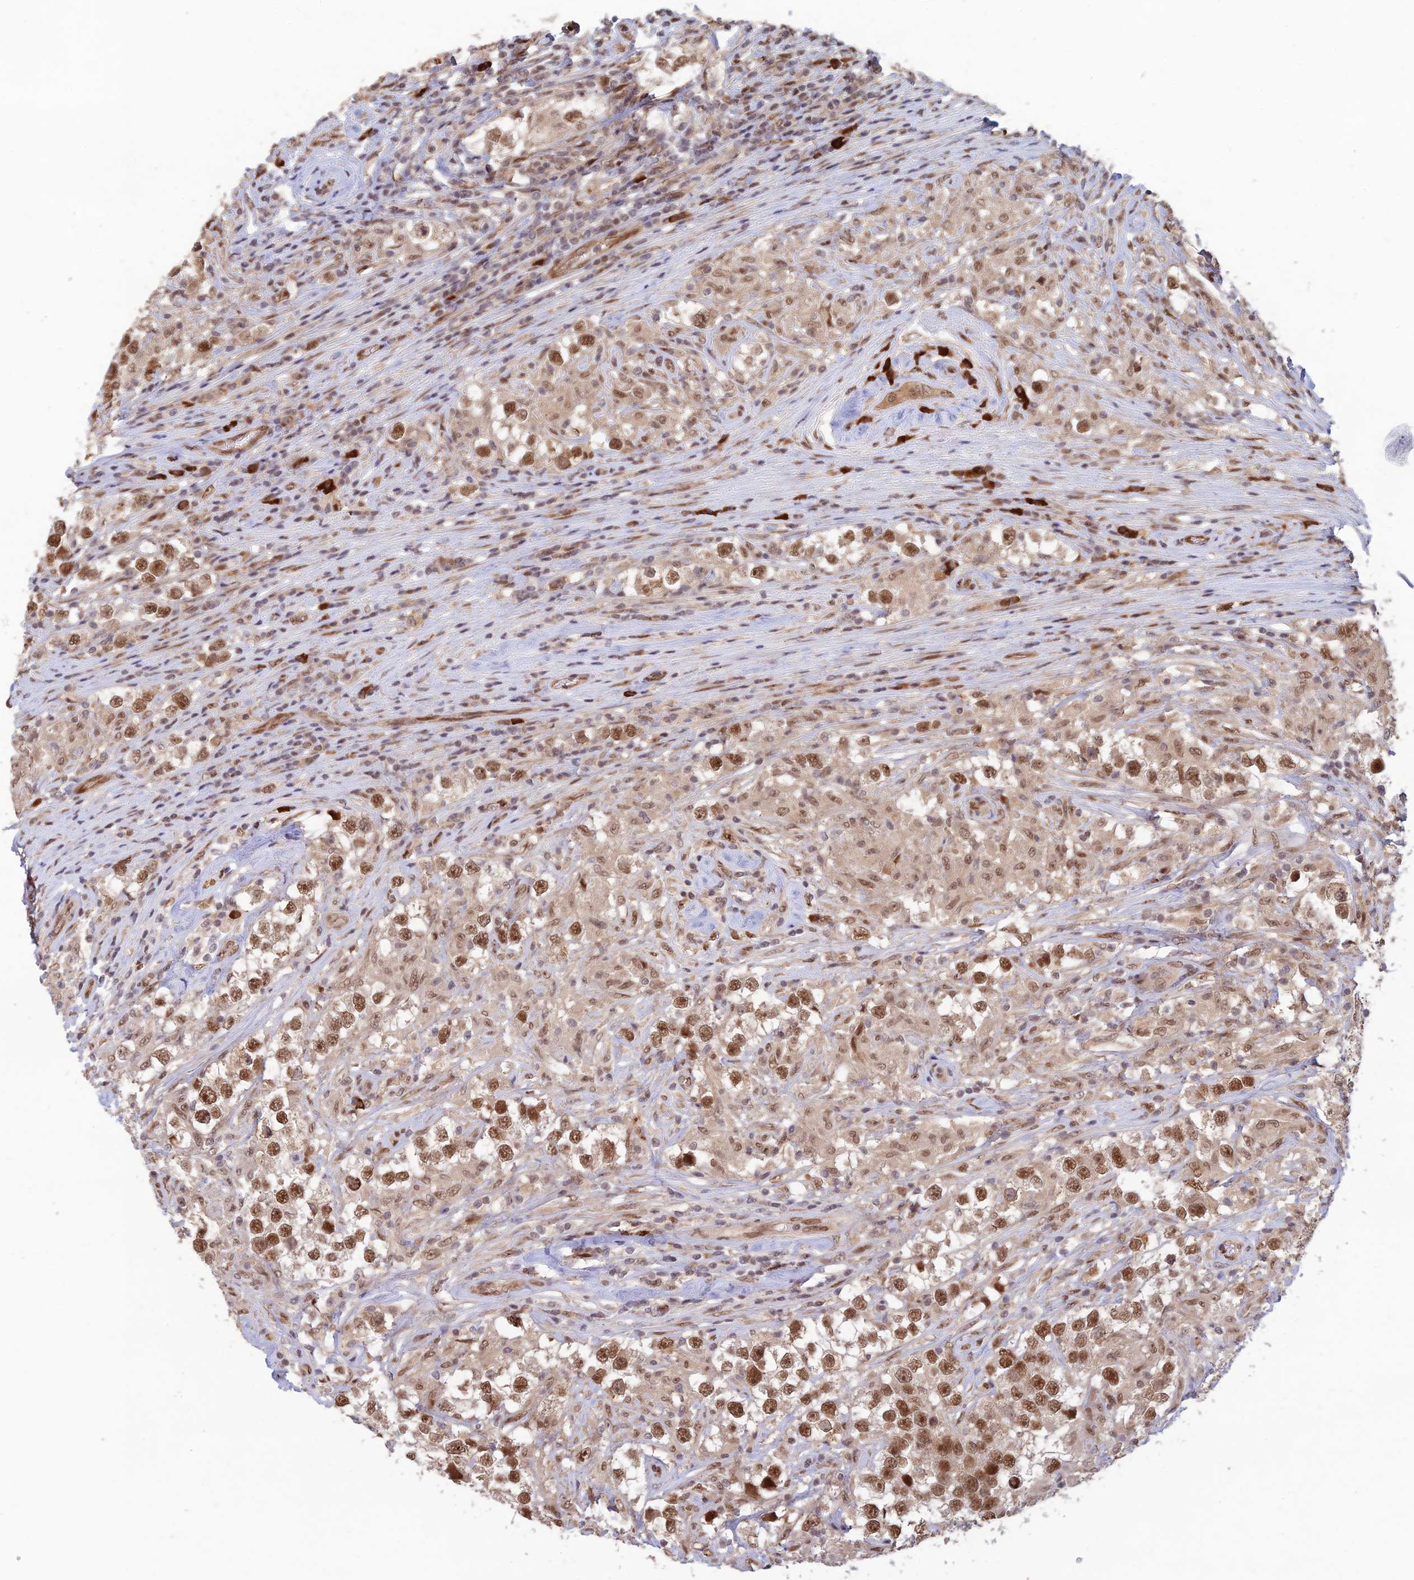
{"staining": {"intensity": "moderate", "quantity": ">75%", "location": "nuclear"}, "tissue": "testis cancer", "cell_type": "Tumor cells", "image_type": "cancer", "snomed": [{"axis": "morphology", "description": "Seminoma, NOS"}, {"axis": "topography", "description": "Testis"}], "caption": "Immunohistochemical staining of human testis cancer exhibits moderate nuclear protein expression in approximately >75% of tumor cells.", "gene": "ZNF565", "patient": {"sex": "male", "age": 46}}